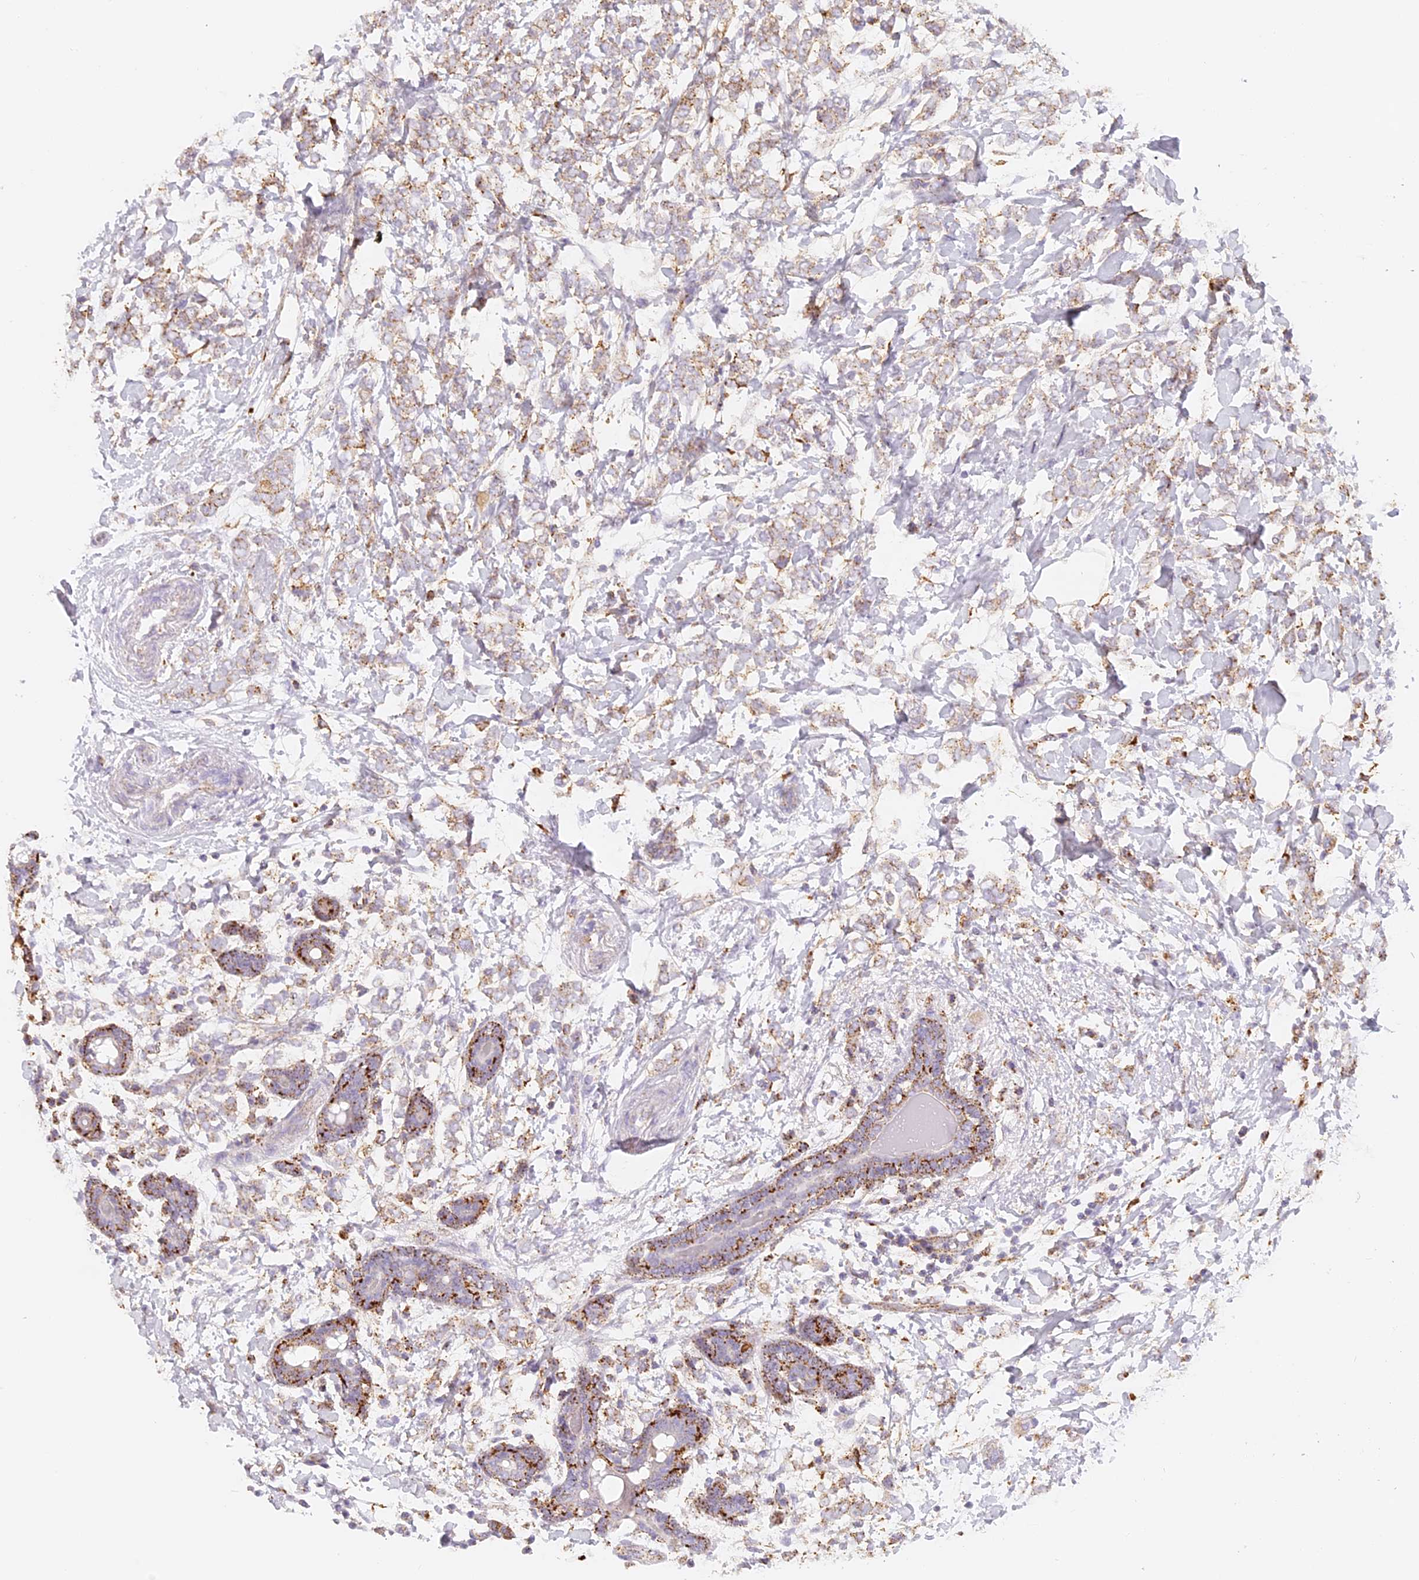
{"staining": {"intensity": "weak", "quantity": ">75%", "location": "cytoplasmic/membranous"}, "tissue": "breast cancer", "cell_type": "Tumor cells", "image_type": "cancer", "snomed": [{"axis": "morphology", "description": "Normal tissue, NOS"}, {"axis": "morphology", "description": "Lobular carcinoma"}, {"axis": "topography", "description": "Breast"}], "caption": "Breast lobular carcinoma stained with DAB immunohistochemistry (IHC) demonstrates low levels of weak cytoplasmic/membranous expression in approximately >75% of tumor cells. The staining was performed using DAB, with brown indicating positive protein expression. Nuclei are stained blue with hematoxylin.", "gene": "LAMP2", "patient": {"sex": "female", "age": 47}}